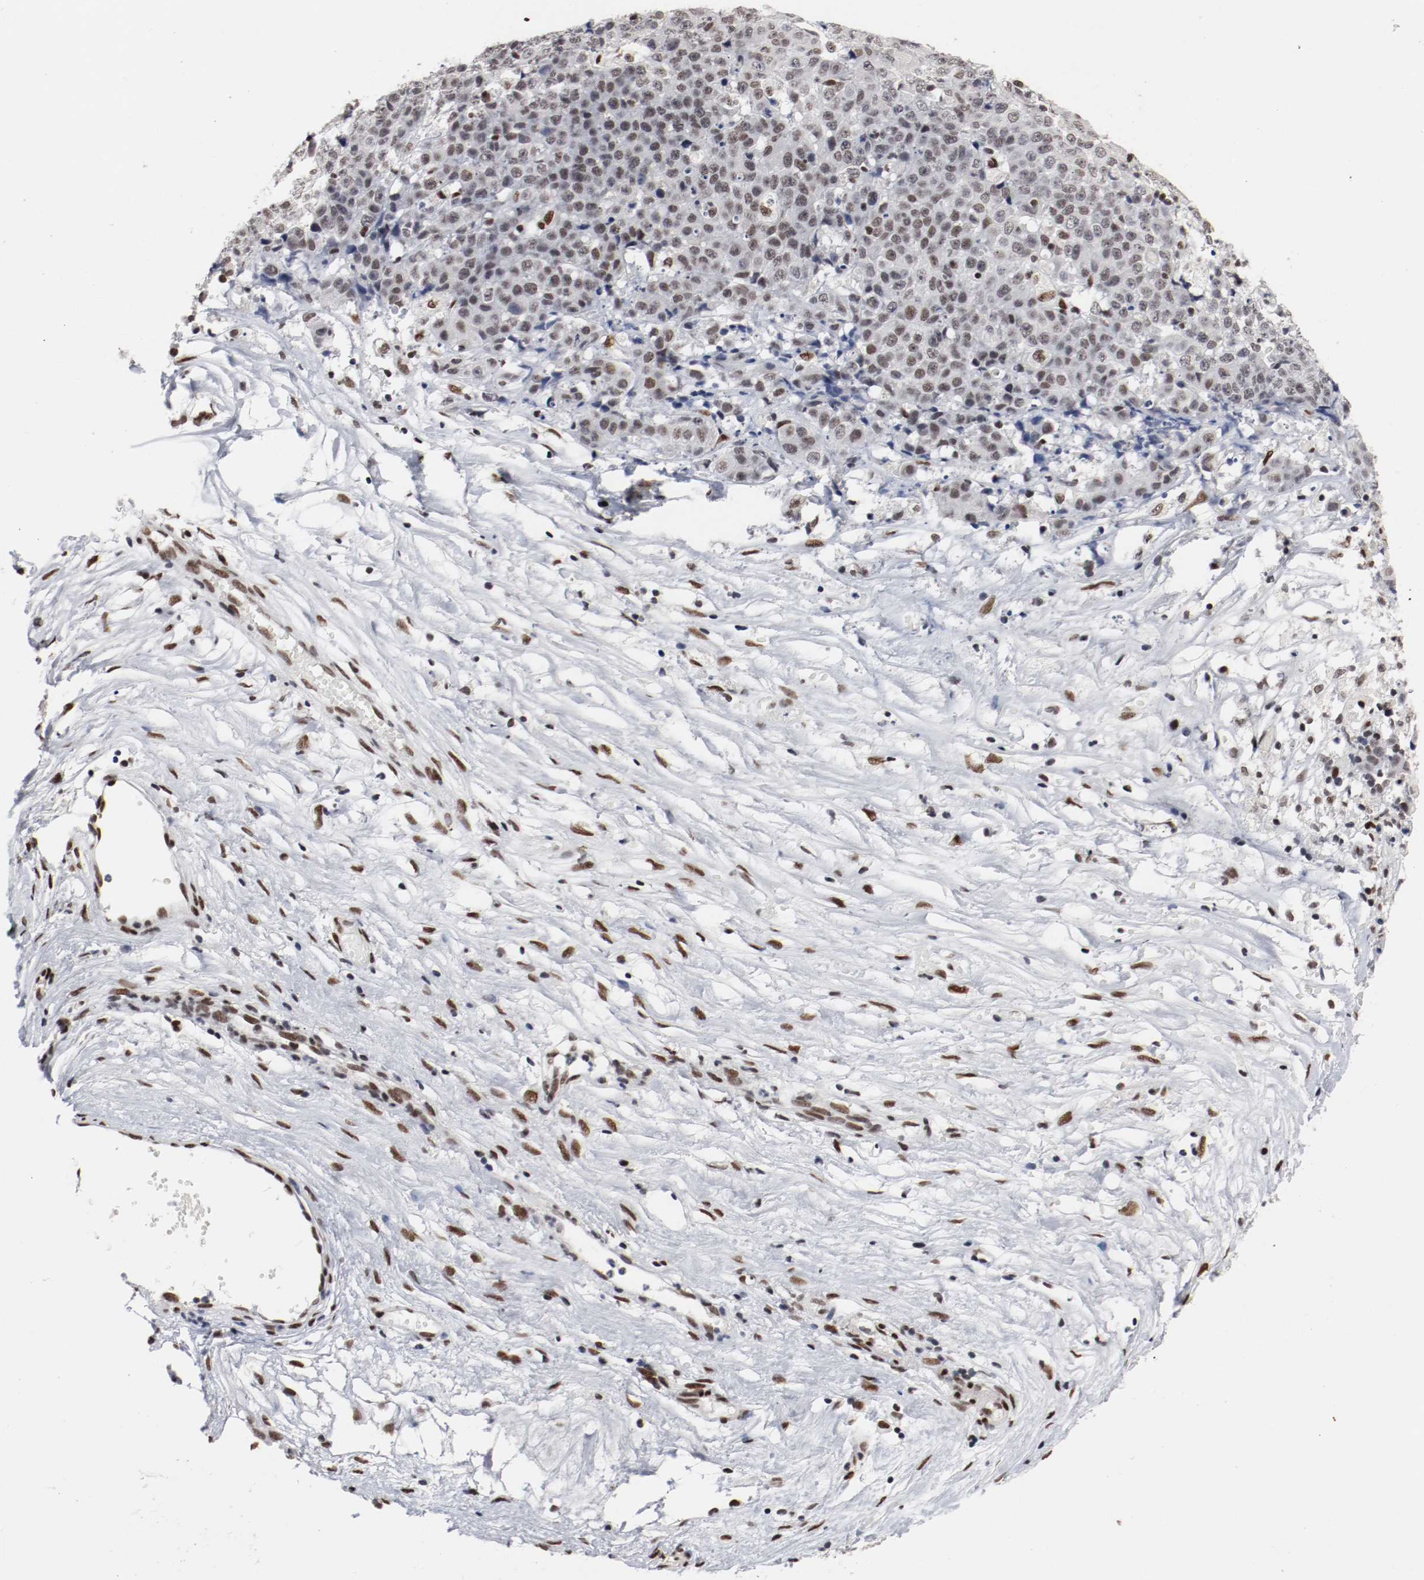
{"staining": {"intensity": "weak", "quantity": "25%-75%", "location": "nuclear"}, "tissue": "ovarian cancer", "cell_type": "Tumor cells", "image_type": "cancer", "snomed": [{"axis": "morphology", "description": "Carcinoma, endometroid"}, {"axis": "topography", "description": "Ovary"}], "caption": "Endometroid carcinoma (ovarian) stained for a protein demonstrates weak nuclear positivity in tumor cells.", "gene": "MEF2D", "patient": {"sex": "female", "age": 42}}